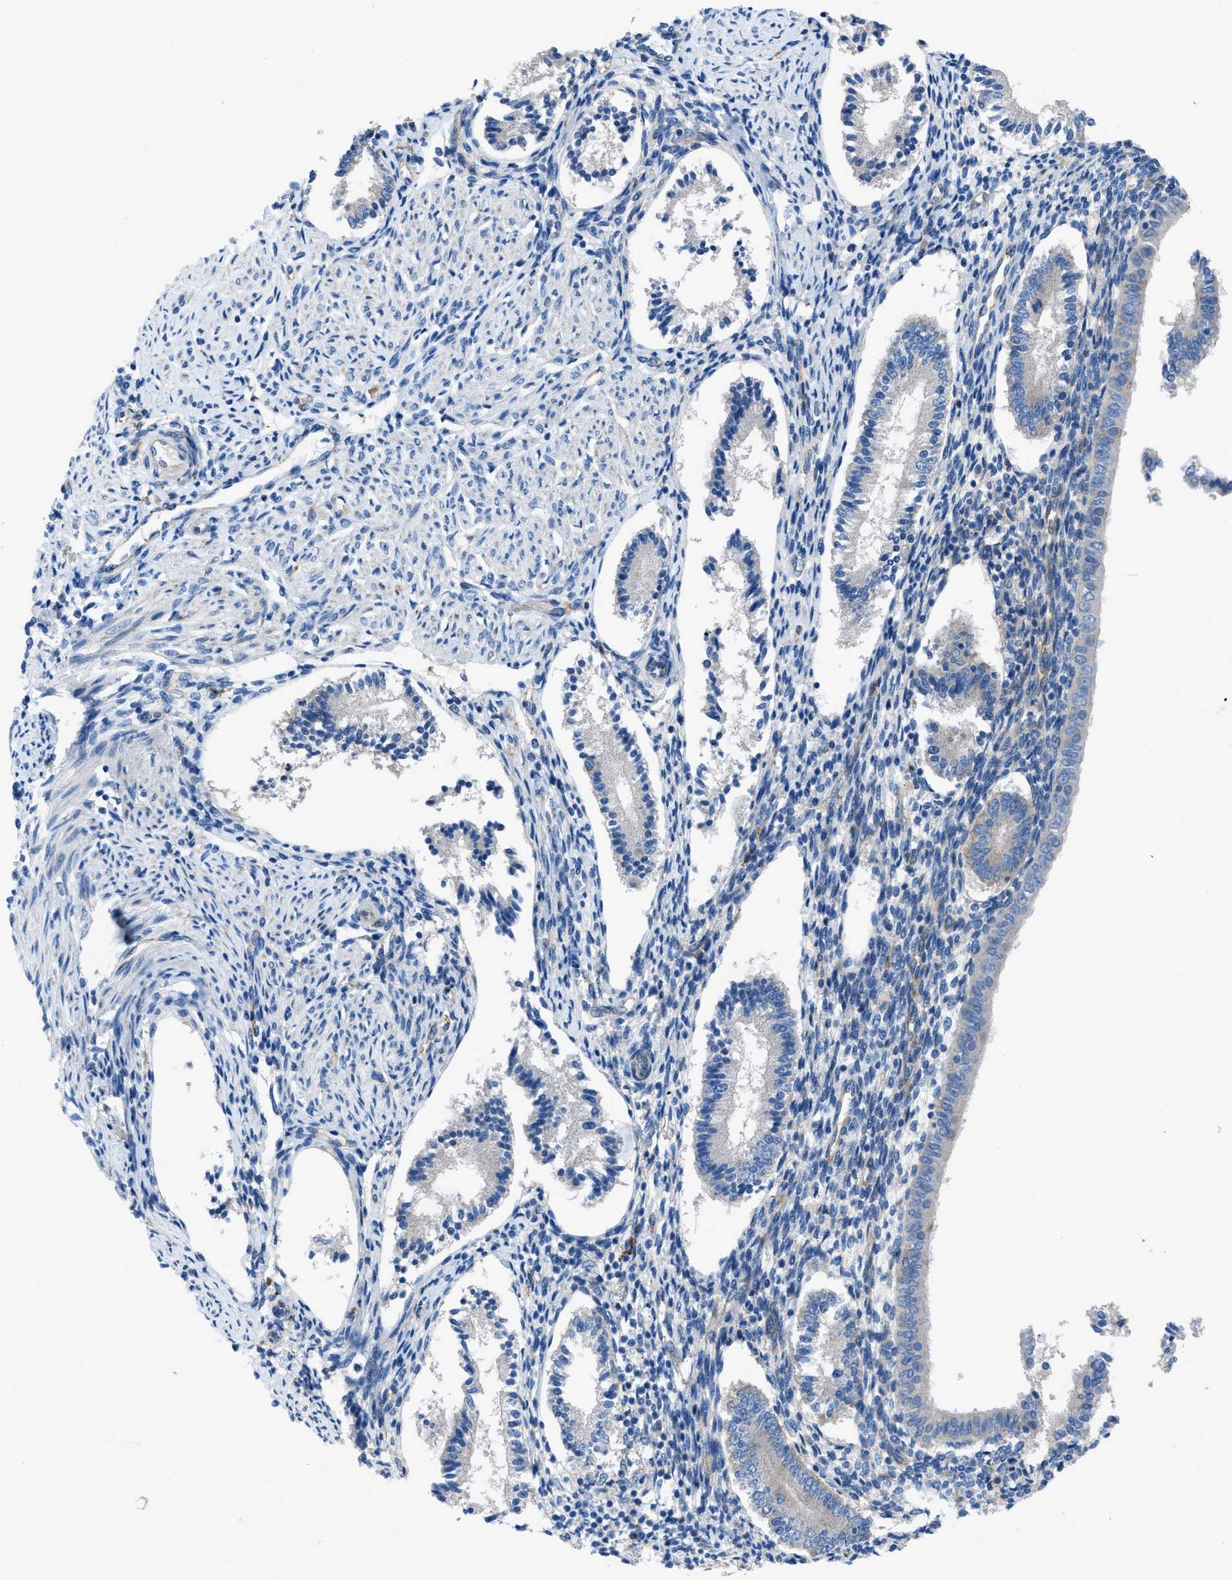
{"staining": {"intensity": "negative", "quantity": "none", "location": "none"}, "tissue": "endometrium", "cell_type": "Cells in endometrial stroma", "image_type": "normal", "snomed": [{"axis": "morphology", "description": "Normal tissue, NOS"}, {"axis": "topography", "description": "Endometrium"}], "caption": "The immunohistochemistry (IHC) micrograph has no significant expression in cells in endometrial stroma of endometrium. Brightfield microscopy of immunohistochemistry stained with DAB (3,3'-diaminobenzidine) (brown) and hematoxylin (blue), captured at high magnification.", "gene": "EGFR", "patient": {"sex": "female", "age": 42}}